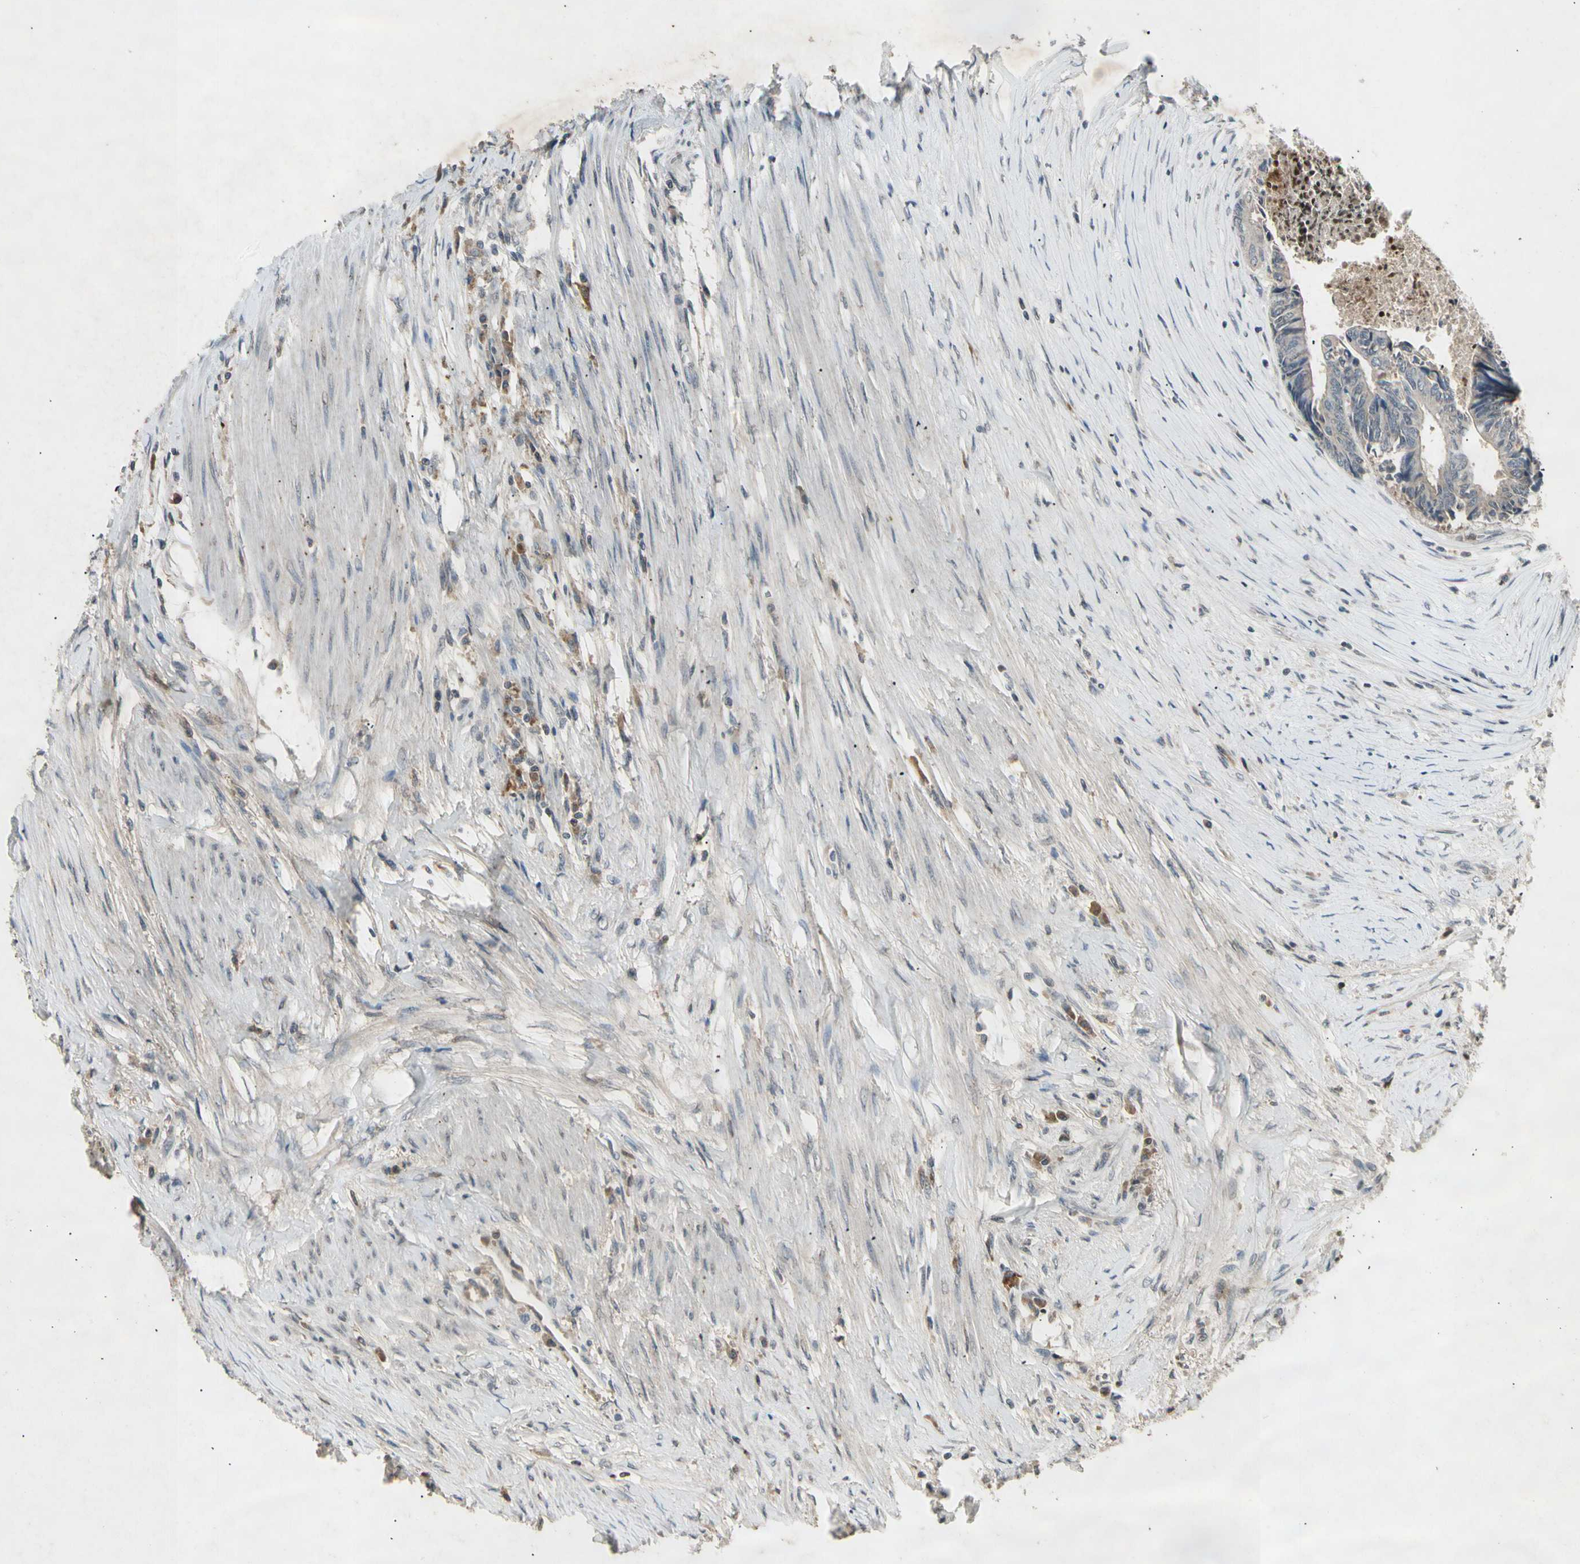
{"staining": {"intensity": "negative", "quantity": "none", "location": "none"}, "tissue": "colorectal cancer", "cell_type": "Tumor cells", "image_type": "cancer", "snomed": [{"axis": "morphology", "description": "Adenocarcinoma, NOS"}, {"axis": "topography", "description": "Rectum"}], "caption": "Immunohistochemistry (IHC) of adenocarcinoma (colorectal) shows no expression in tumor cells. (Brightfield microscopy of DAB immunohistochemistry (IHC) at high magnification).", "gene": "CP", "patient": {"sex": "male", "age": 63}}